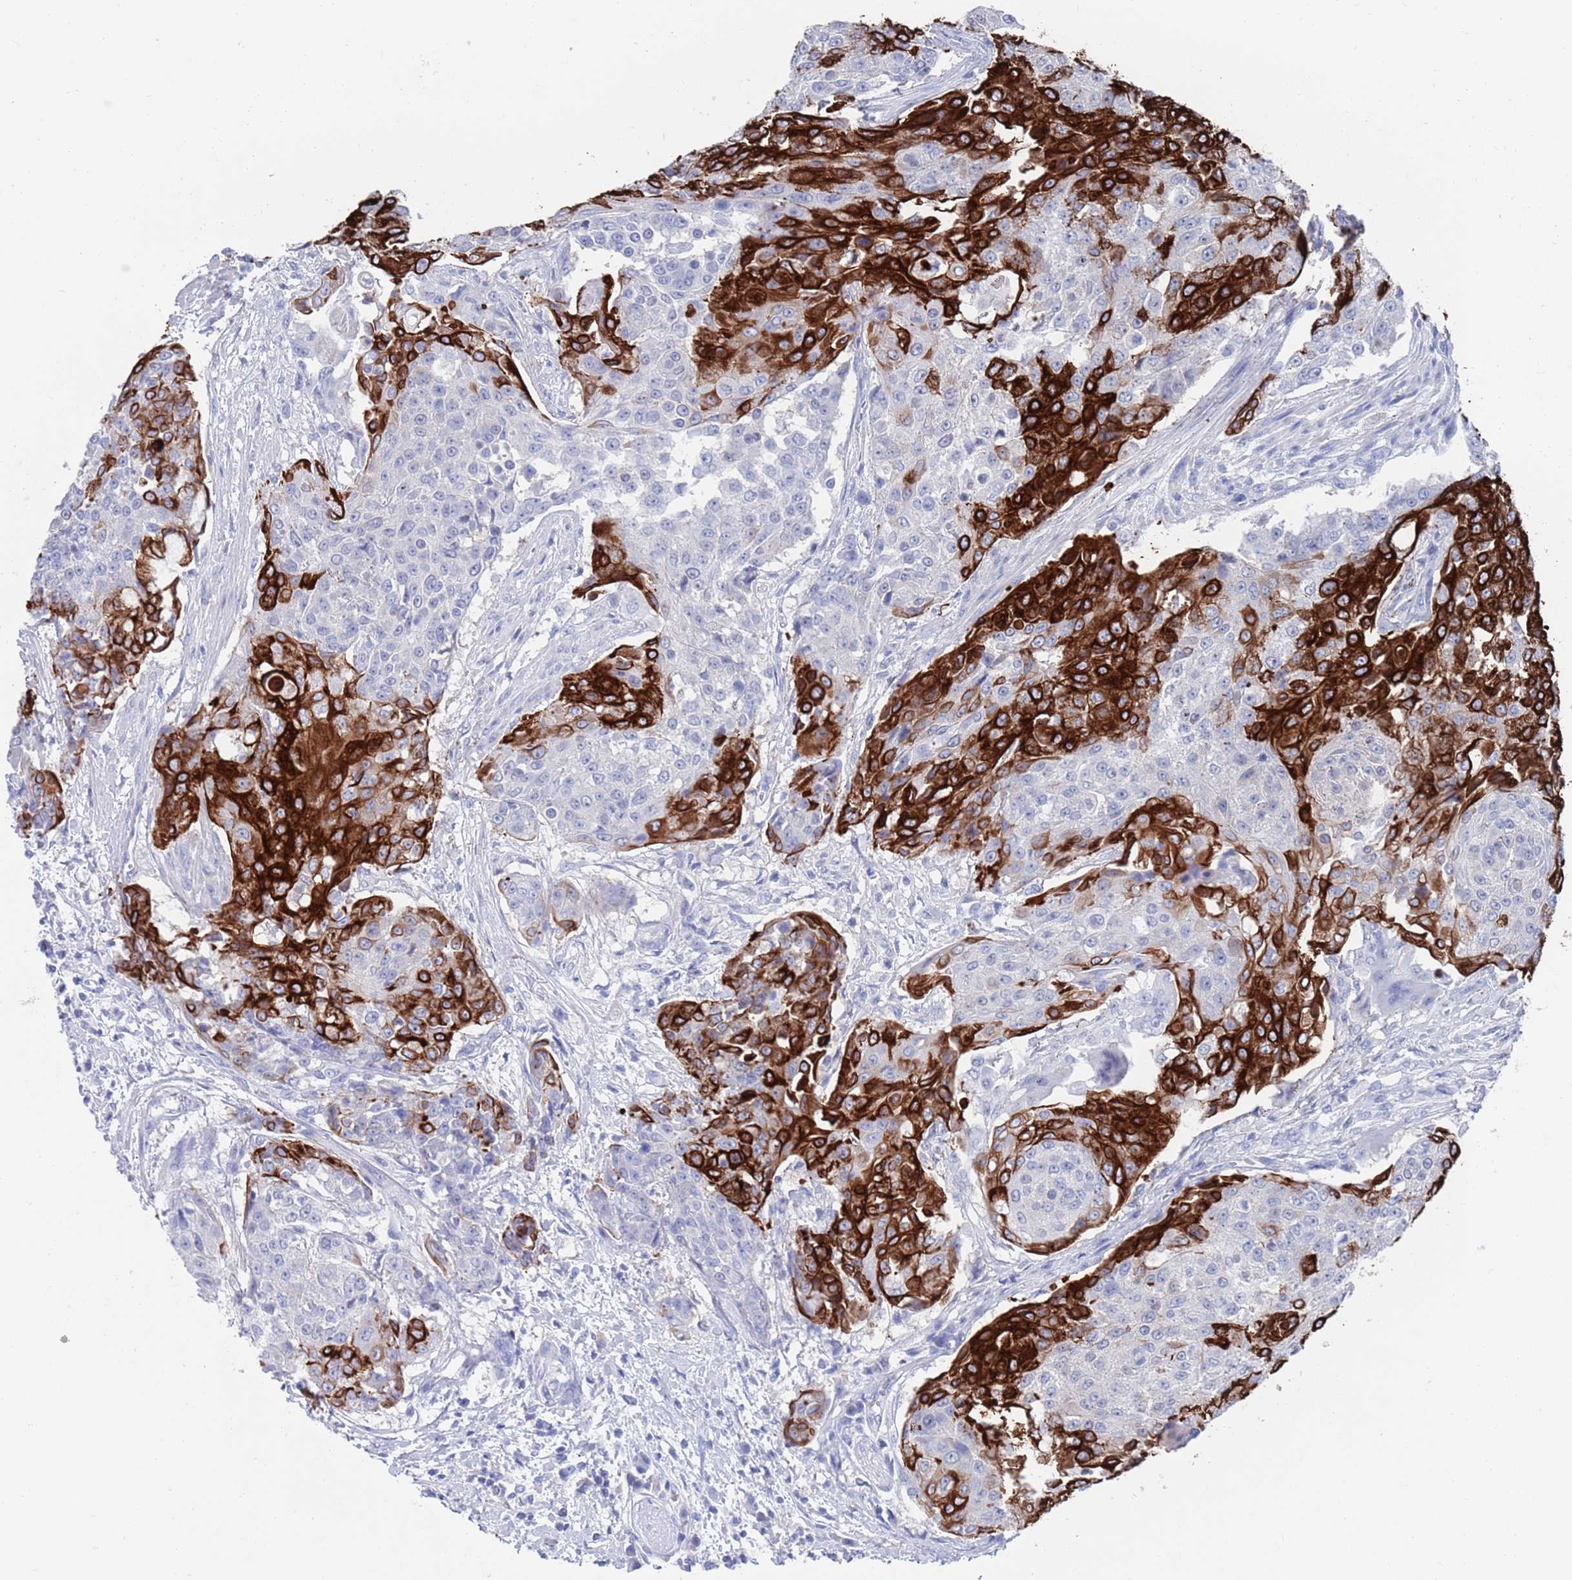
{"staining": {"intensity": "strong", "quantity": "25%-75%", "location": "cytoplasmic/membranous"}, "tissue": "urothelial cancer", "cell_type": "Tumor cells", "image_type": "cancer", "snomed": [{"axis": "morphology", "description": "Urothelial carcinoma, High grade"}, {"axis": "topography", "description": "Urinary bladder"}], "caption": "Immunohistochemistry (IHC) of high-grade urothelial carcinoma demonstrates high levels of strong cytoplasmic/membranous positivity in about 25%-75% of tumor cells.", "gene": "MTMR2", "patient": {"sex": "female", "age": 63}}